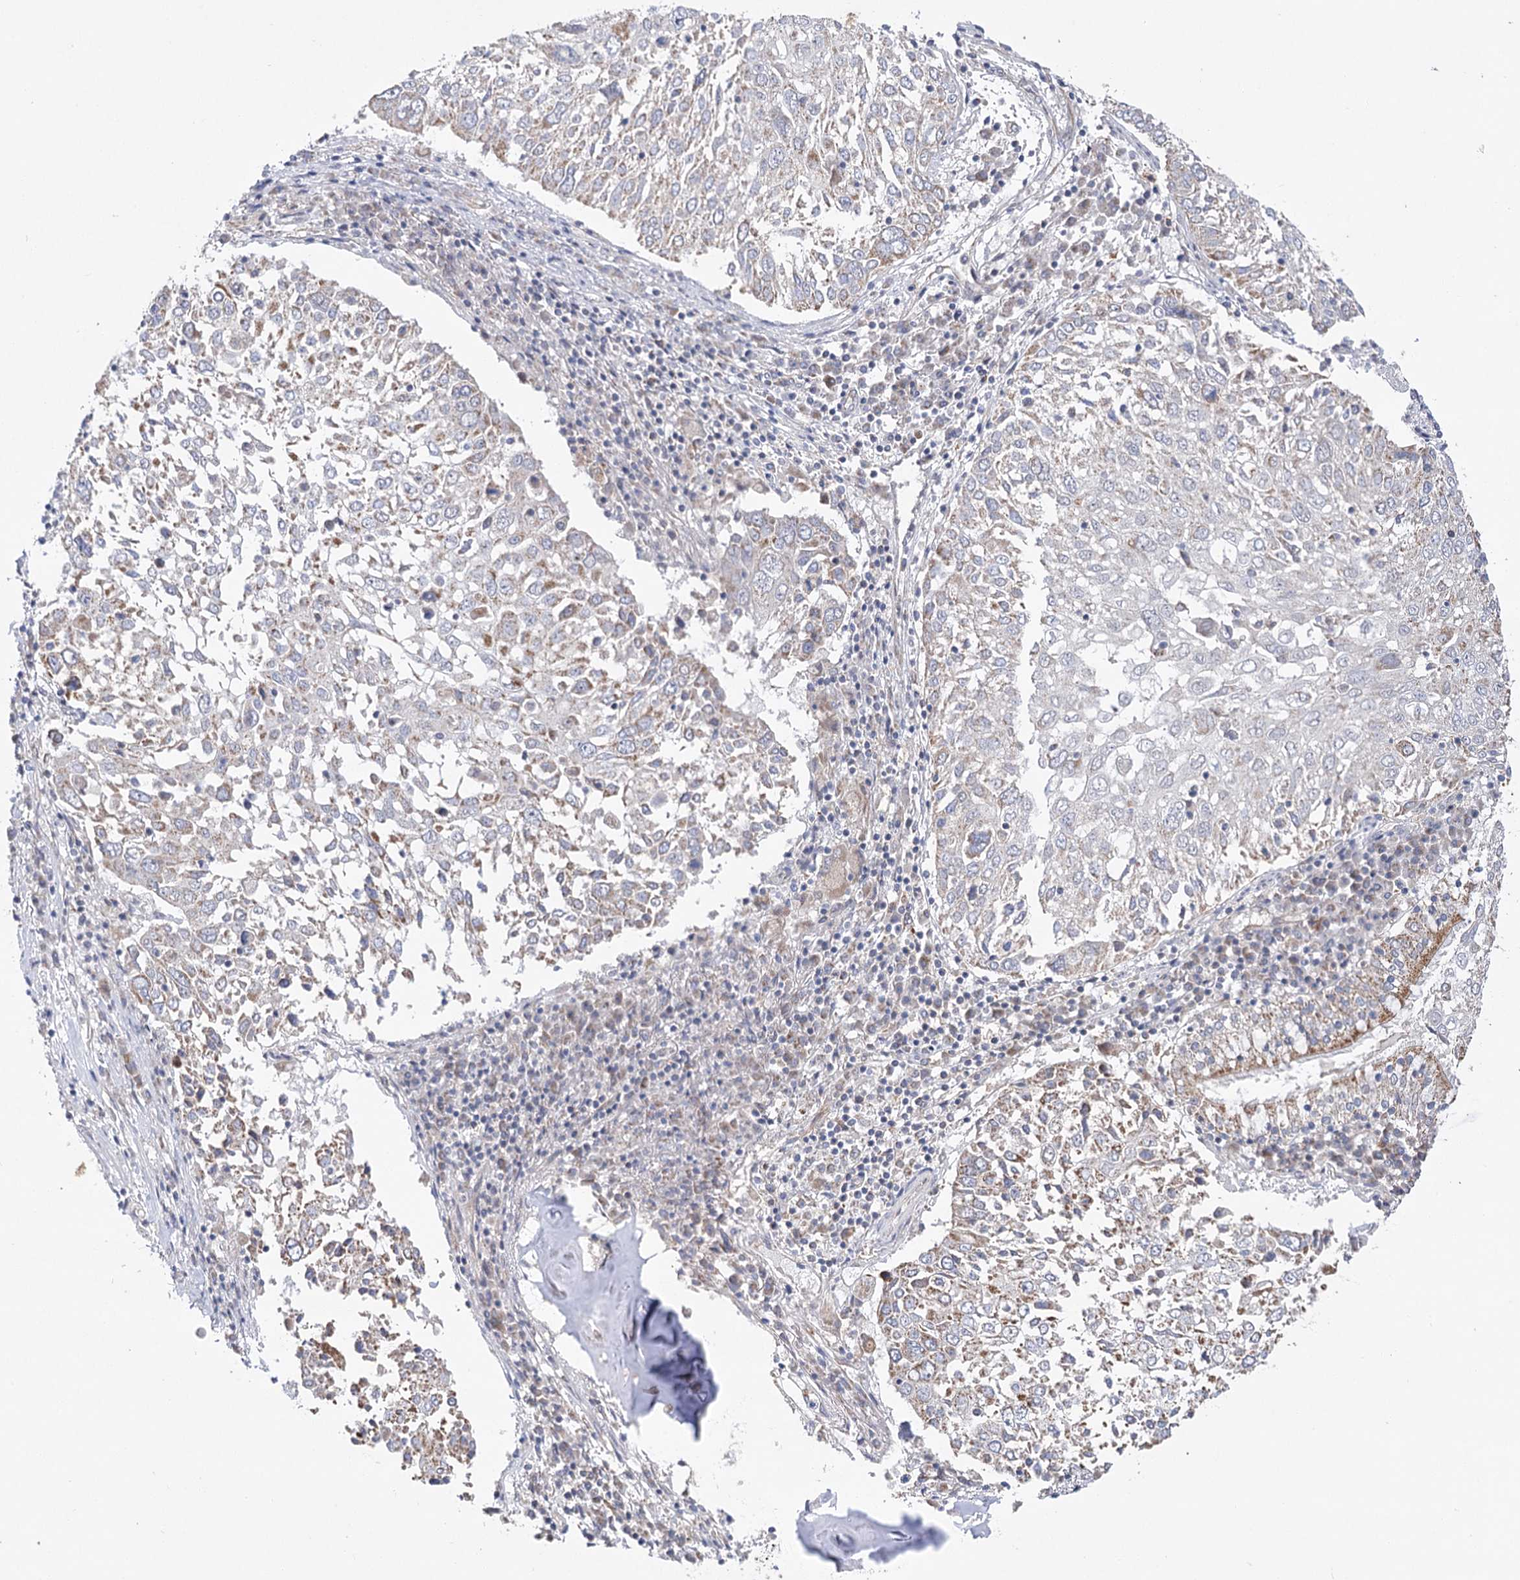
{"staining": {"intensity": "weak", "quantity": "<25%", "location": "cytoplasmic/membranous"}, "tissue": "lung cancer", "cell_type": "Tumor cells", "image_type": "cancer", "snomed": [{"axis": "morphology", "description": "Squamous cell carcinoma, NOS"}, {"axis": "topography", "description": "Lung"}], "caption": "The image shows no staining of tumor cells in squamous cell carcinoma (lung).", "gene": "ECHDC3", "patient": {"sex": "male", "age": 65}}